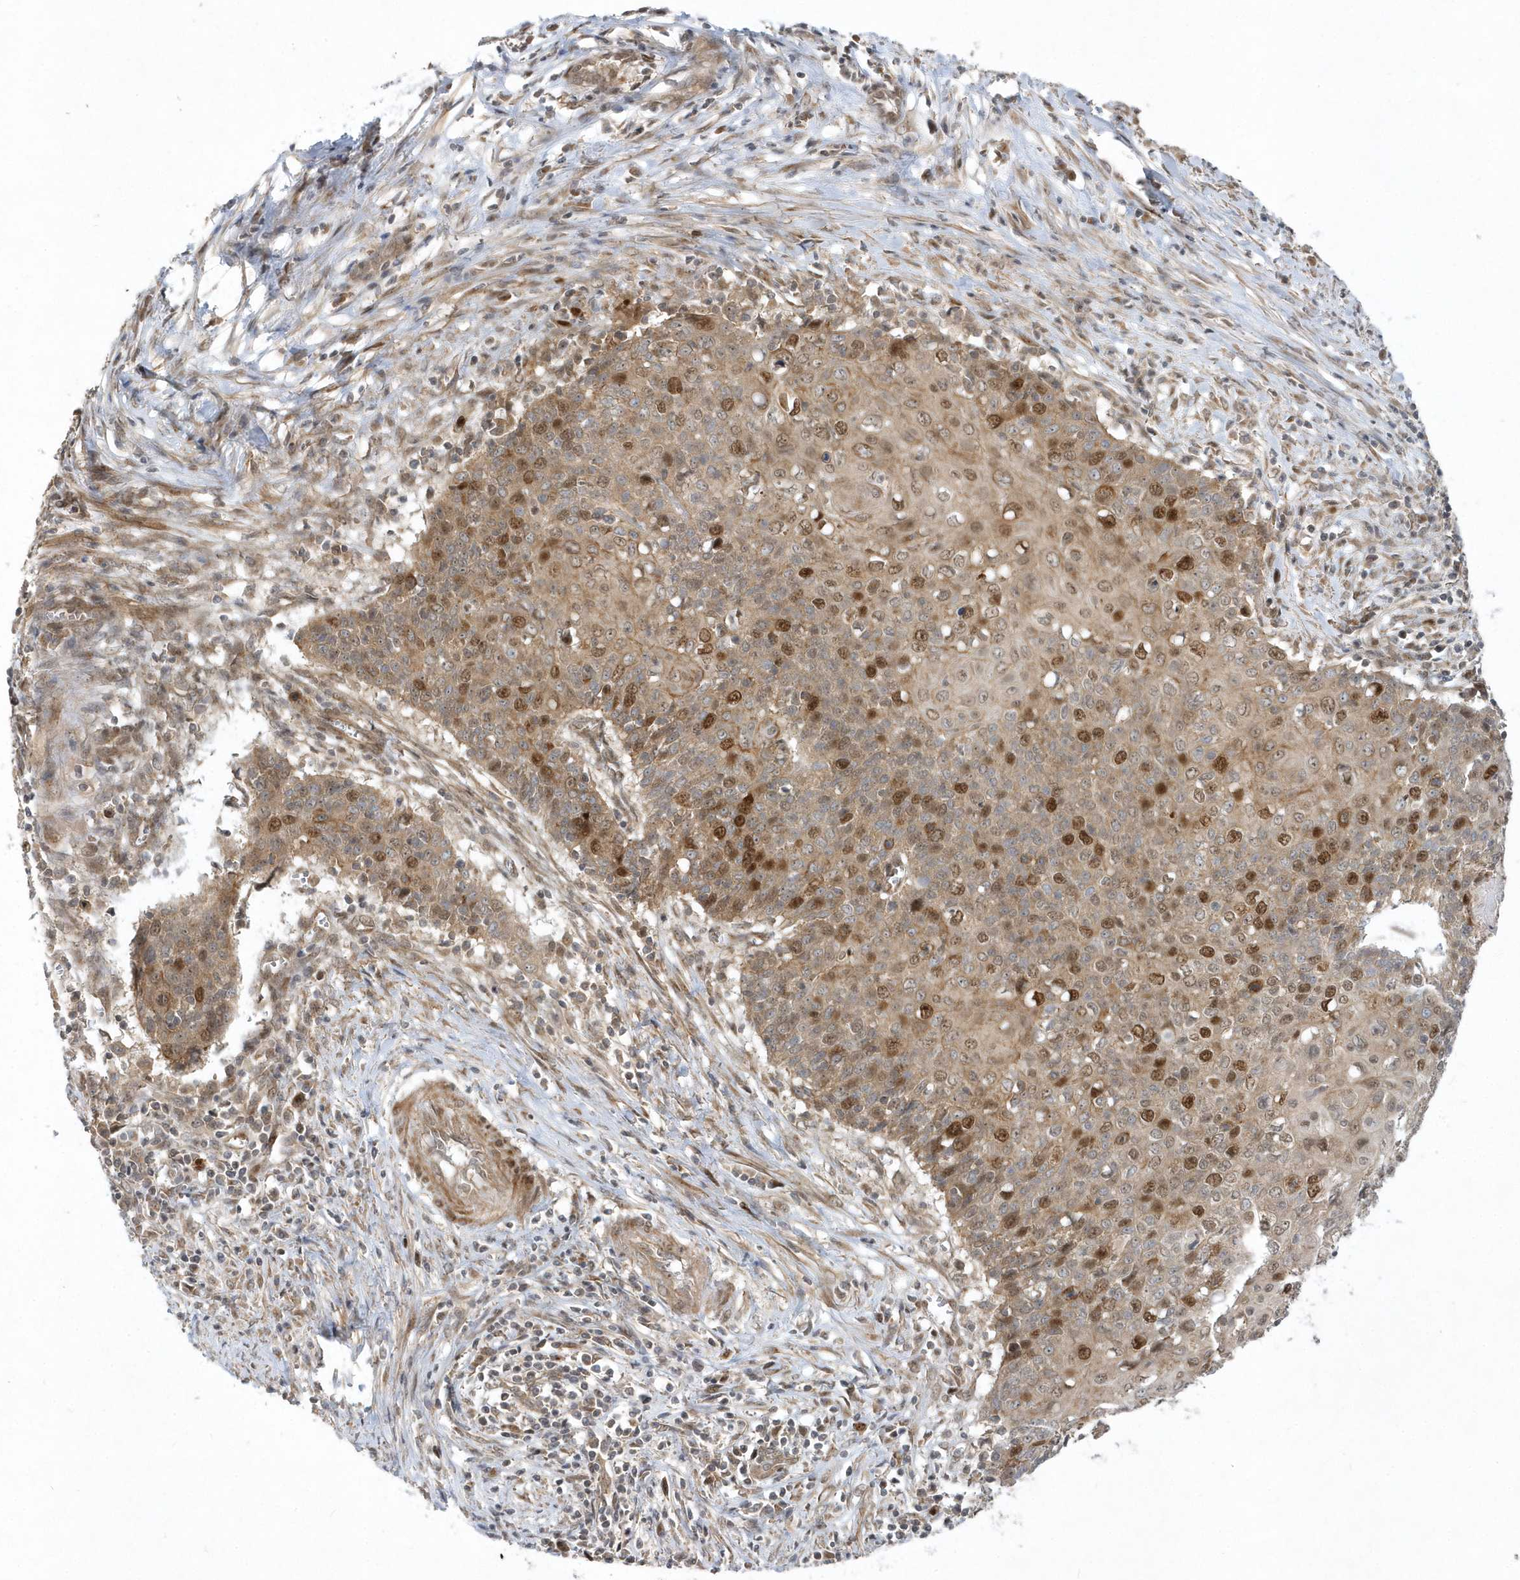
{"staining": {"intensity": "moderate", "quantity": ">75%", "location": "cytoplasmic/membranous,nuclear"}, "tissue": "cervical cancer", "cell_type": "Tumor cells", "image_type": "cancer", "snomed": [{"axis": "morphology", "description": "Squamous cell carcinoma, NOS"}, {"axis": "topography", "description": "Cervix"}], "caption": "The micrograph reveals immunohistochemical staining of cervical cancer. There is moderate cytoplasmic/membranous and nuclear staining is appreciated in about >75% of tumor cells.", "gene": "MXI1", "patient": {"sex": "female", "age": 39}}